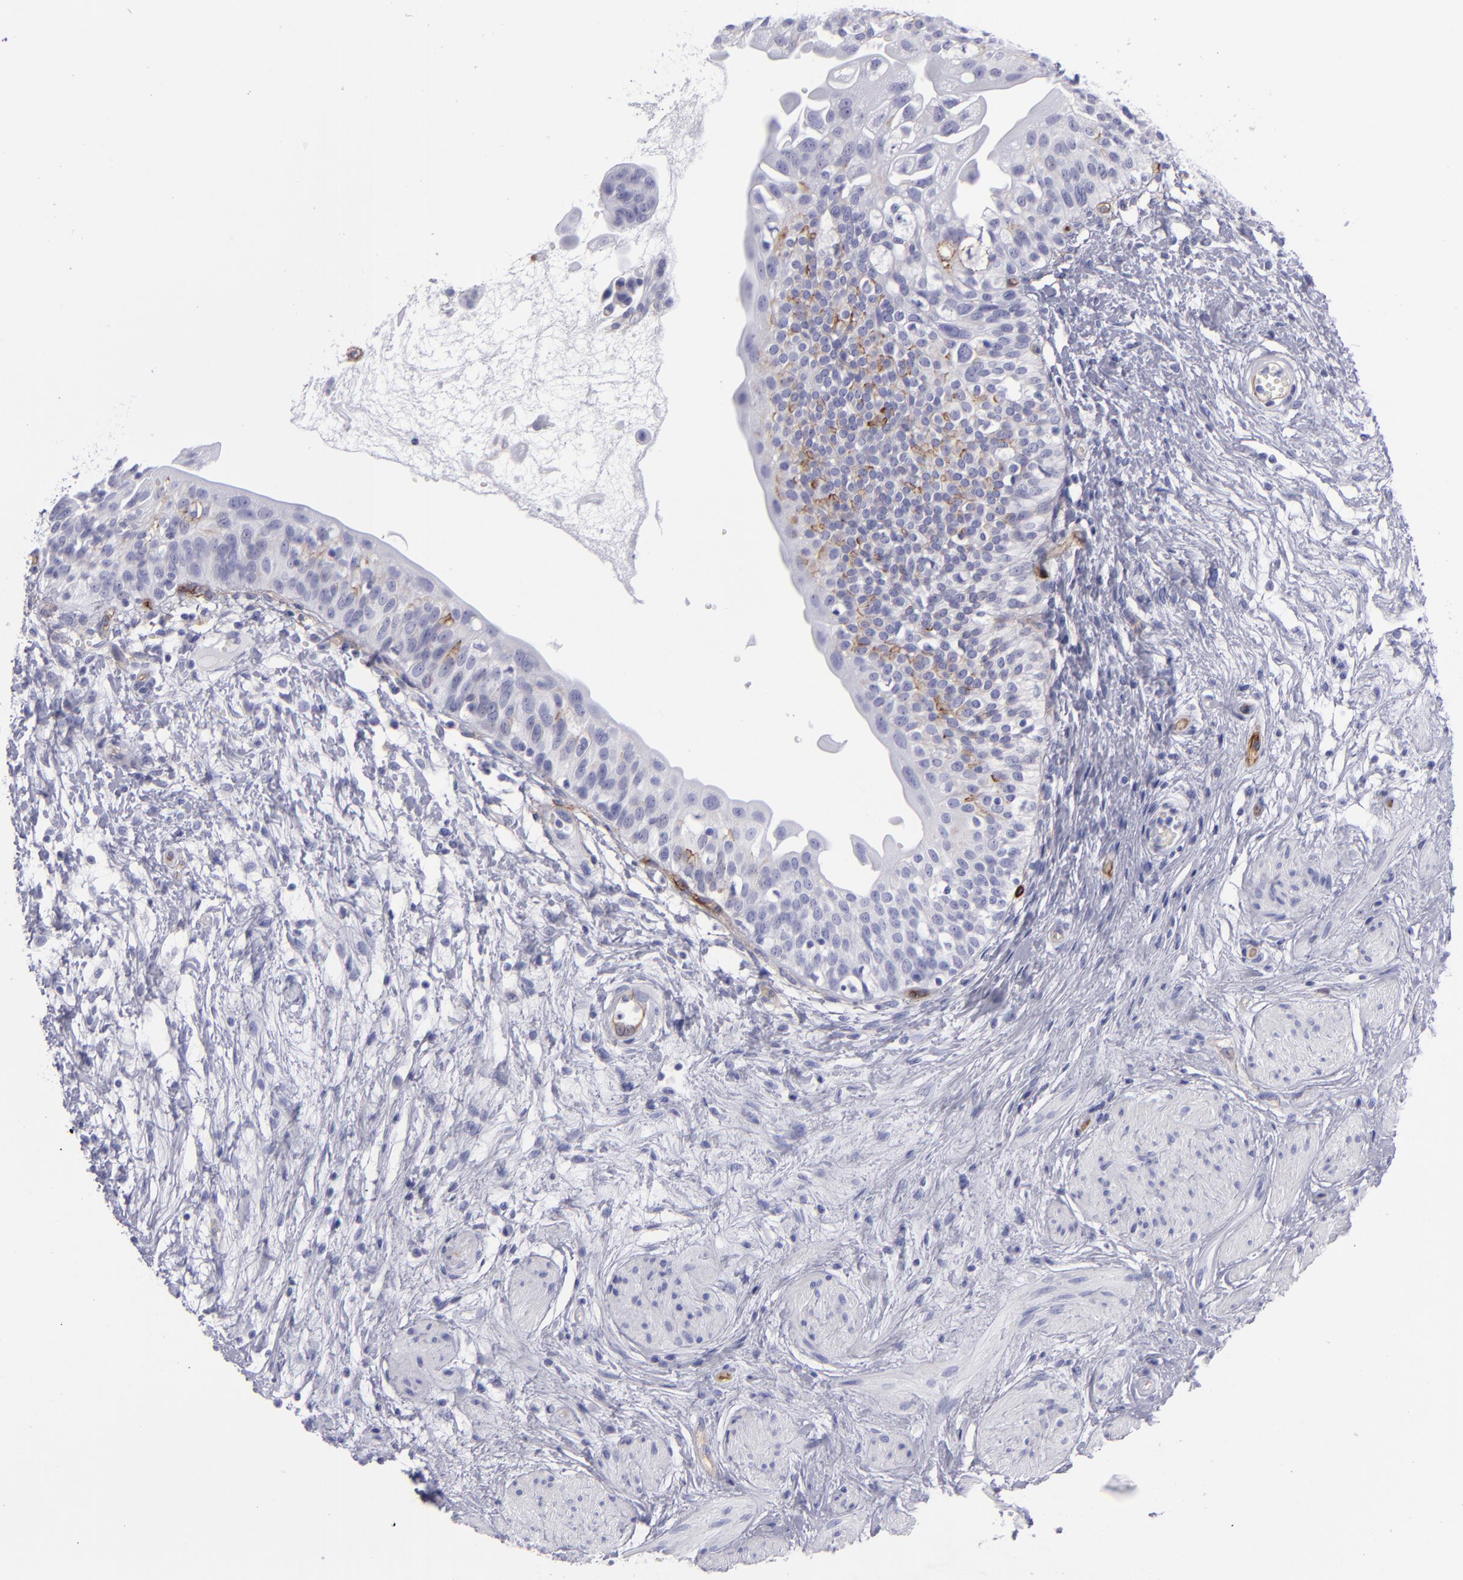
{"staining": {"intensity": "moderate", "quantity": "<25%", "location": "cytoplasmic/membranous"}, "tissue": "urinary bladder", "cell_type": "Urothelial cells", "image_type": "normal", "snomed": [{"axis": "morphology", "description": "Normal tissue, NOS"}, {"axis": "topography", "description": "Urinary bladder"}], "caption": "Moderate cytoplasmic/membranous protein staining is appreciated in about <25% of urothelial cells in urinary bladder.", "gene": "ACE", "patient": {"sex": "female", "age": 55}}